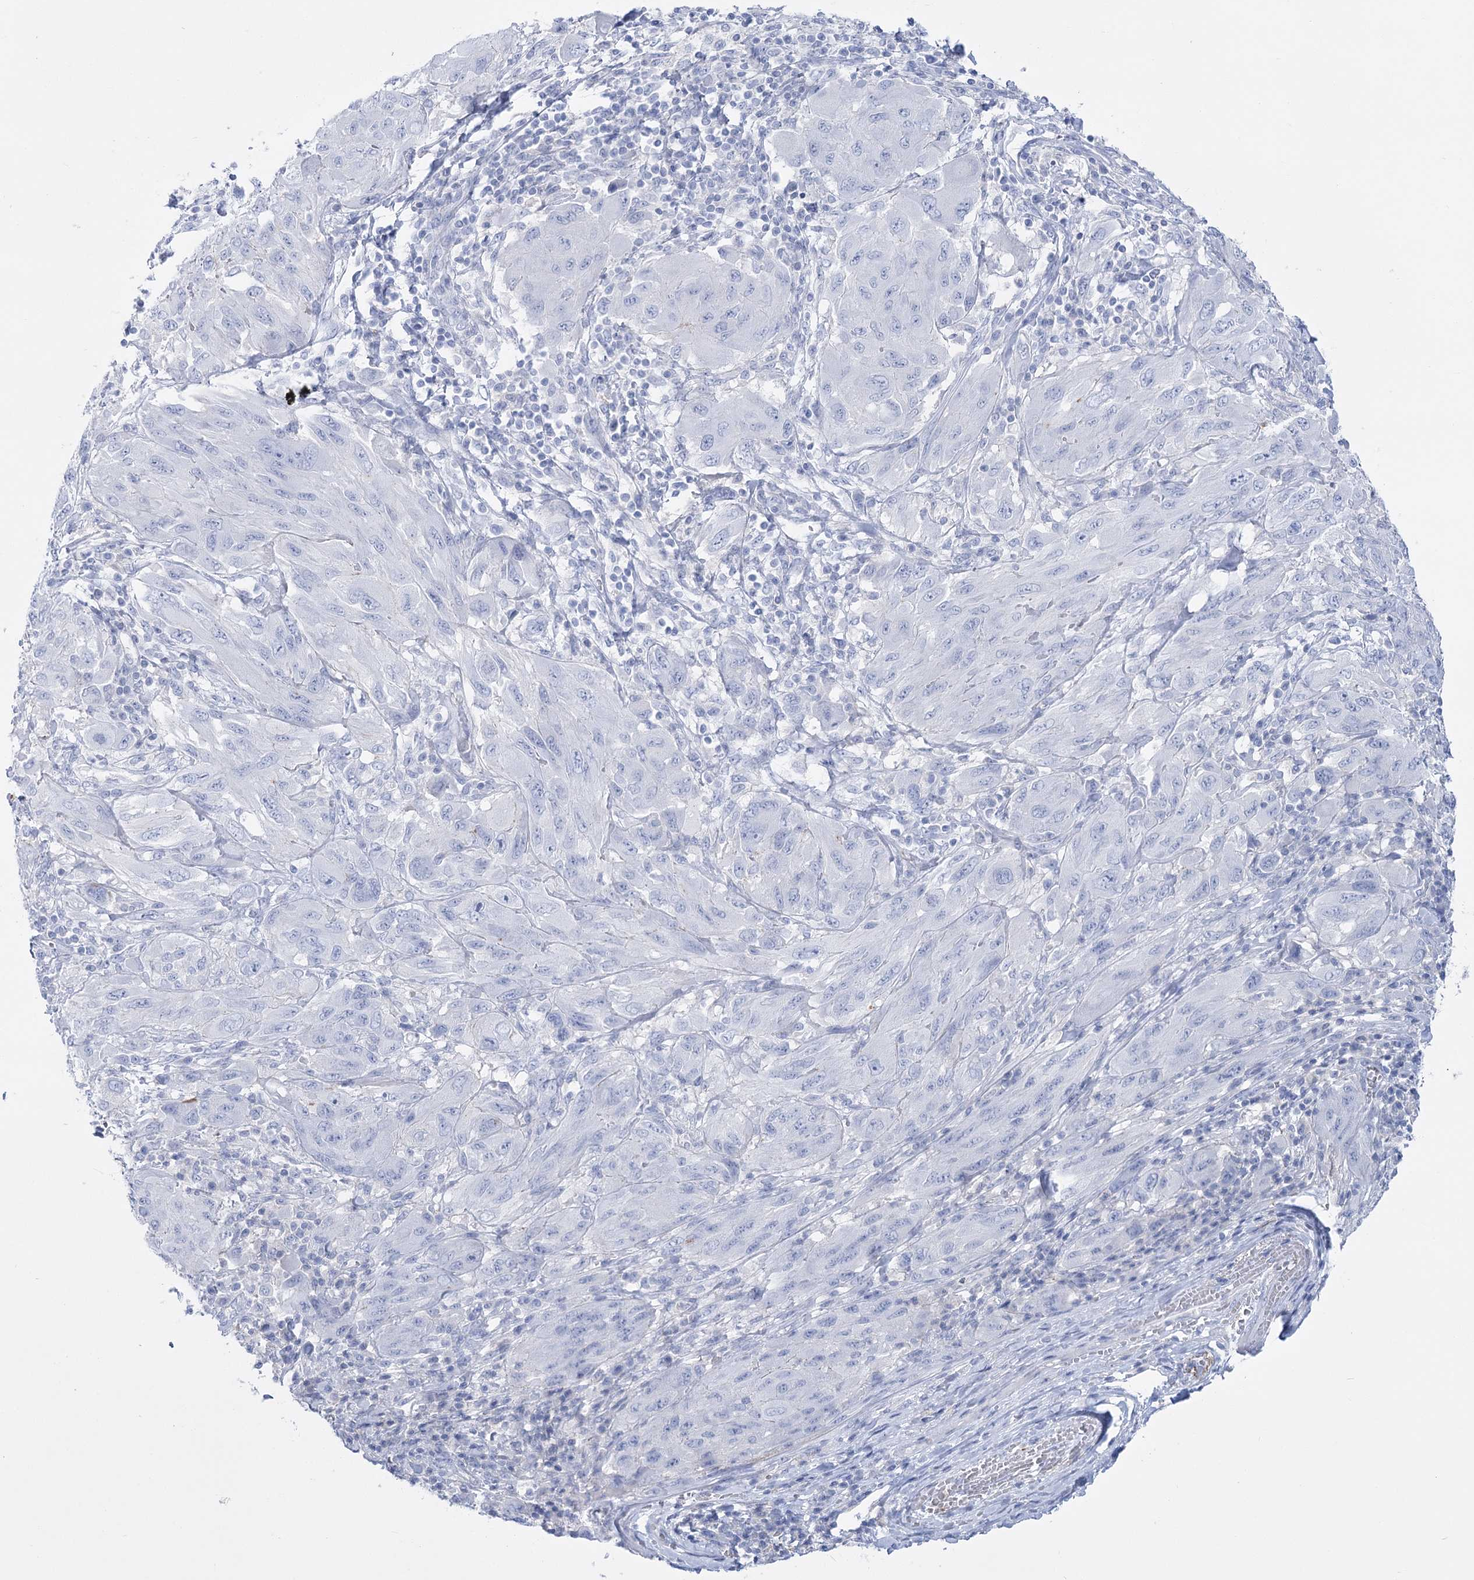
{"staining": {"intensity": "negative", "quantity": "none", "location": "none"}, "tissue": "melanoma", "cell_type": "Tumor cells", "image_type": "cancer", "snomed": [{"axis": "morphology", "description": "Malignant melanoma, NOS"}, {"axis": "topography", "description": "Skin"}], "caption": "IHC of human melanoma demonstrates no expression in tumor cells.", "gene": "PCDHA1", "patient": {"sex": "female", "age": 91}}